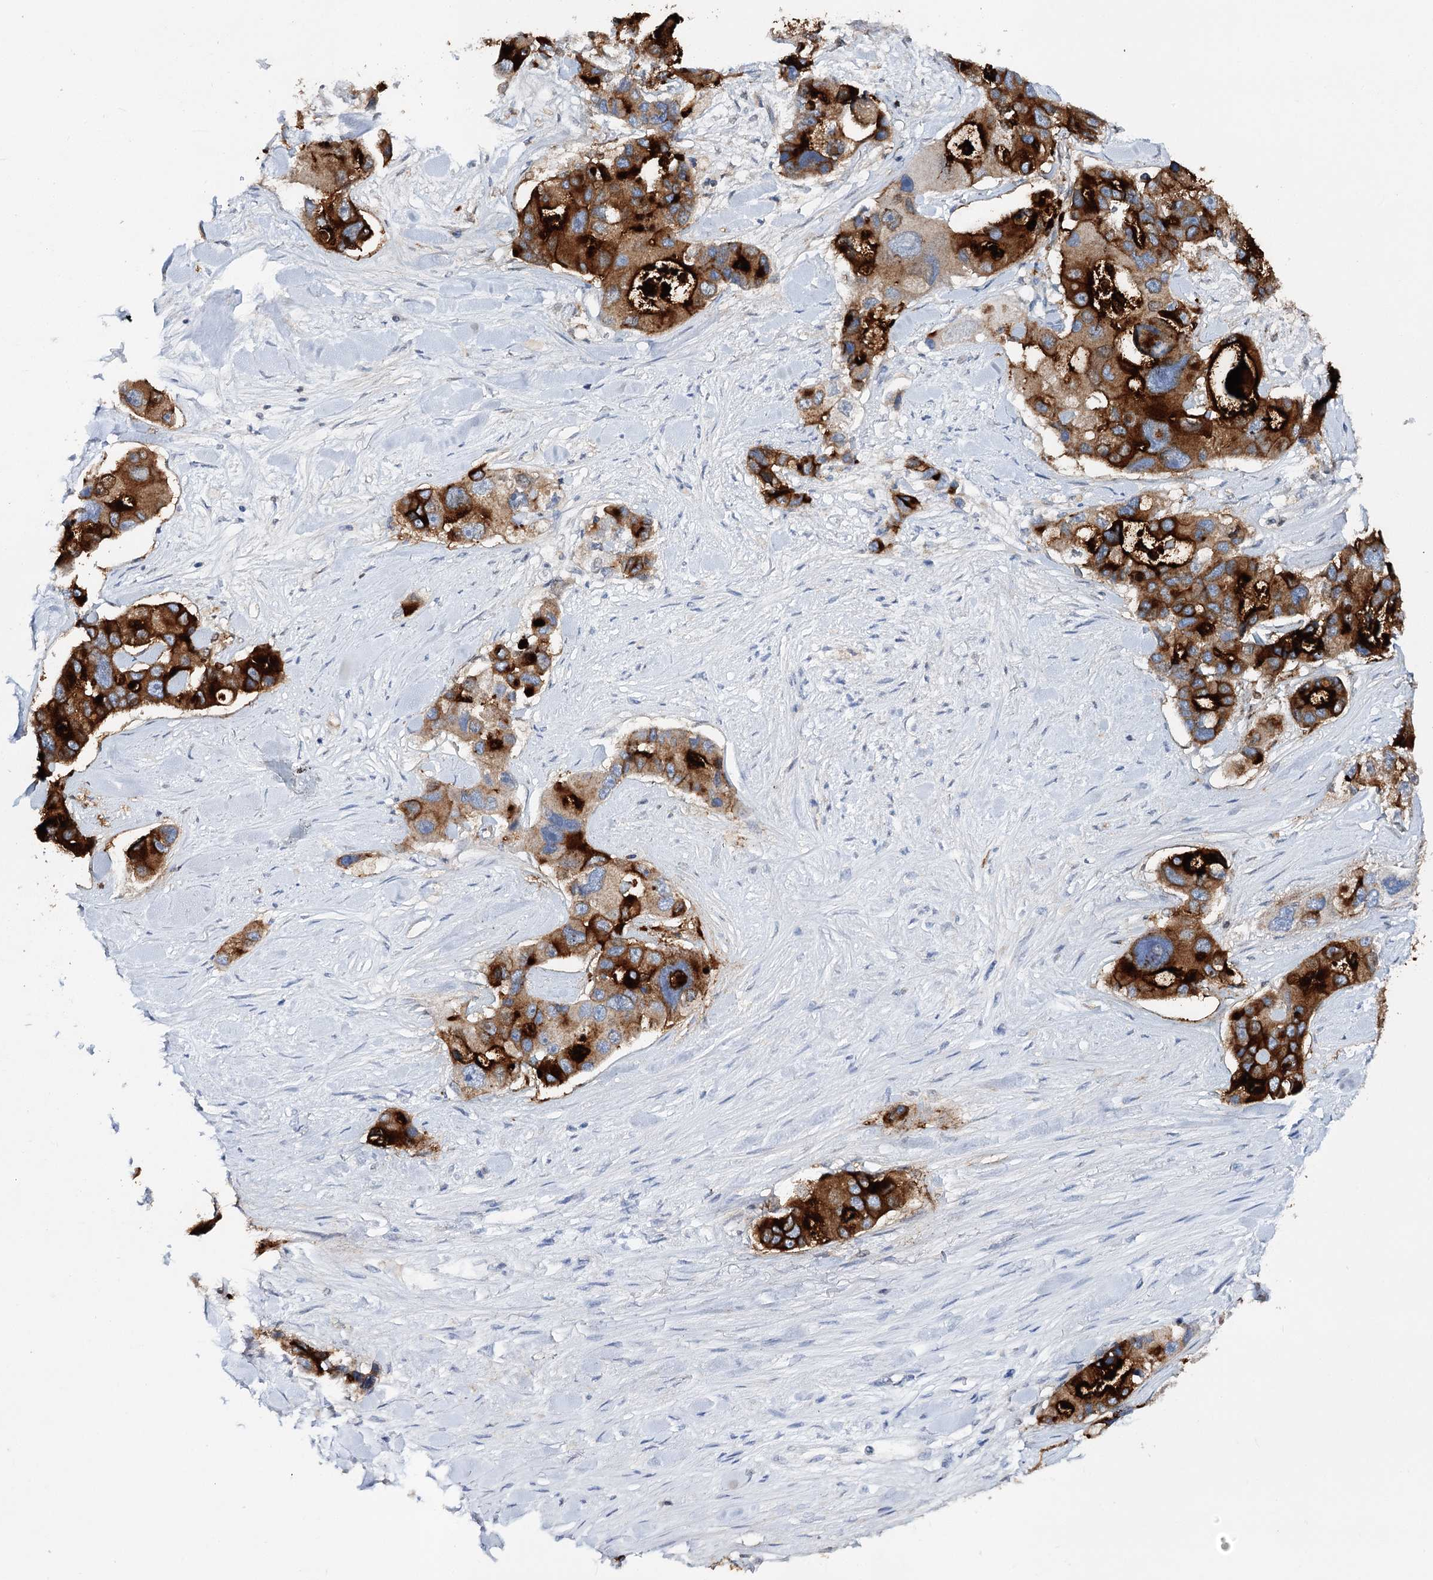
{"staining": {"intensity": "strong", "quantity": ">75%", "location": "cytoplasmic/membranous"}, "tissue": "lung cancer", "cell_type": "Tumor cells", "image_type": "cancer", "snomed": [{"axis": "morphology", "description": "Adenocarcinoma, NOS"}, {"axis": "topography", "description": "Lung"}], "caption": "Strong cytoplasmic/membranous protein expression is identified in about >75% of tumor cells in adenocarcinoma (lung).", "gene": "CEACAM8", "patient": {"sex": "female", "age": 54}}